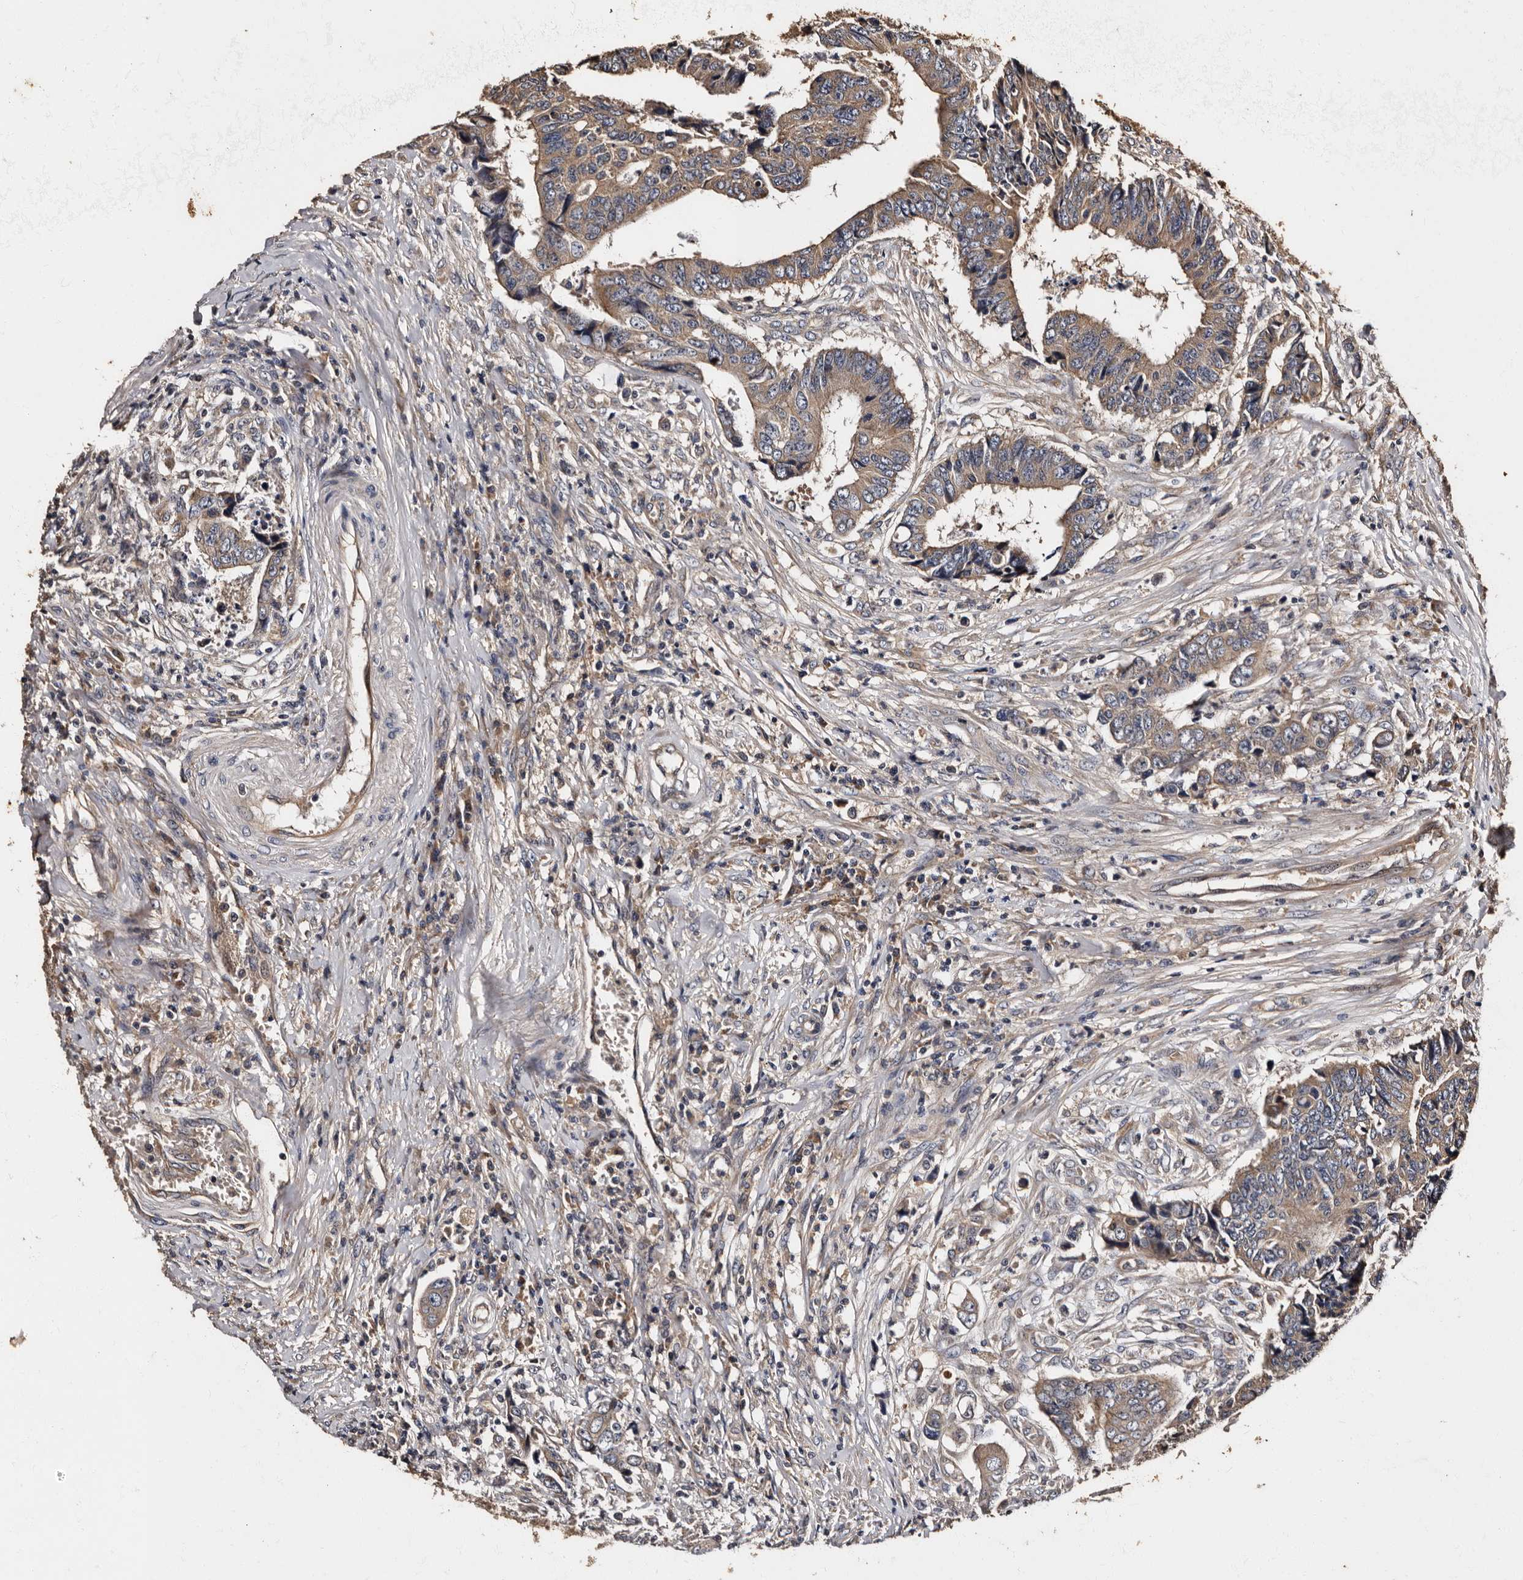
{"staining": {"intensity": "weak", "quantity": ">75%", "location": "cytoplasmic/membranous"}, "tissue": "colorectal cancer", "cell_type": "Tumor cells", "image_type": "cancer", "snomed": [{"axis": "morphology", "description": "Adenocarcinoma, NOS"}, {"axis": "topography", "description": "Rectum"}], "caption": "Protein staining displays weak cytoplasmic/membranous expression in about >75% of tumor cells in adenocarcinoma (colorectal).", "gene": "ADCK5", "patient": {"sex": "male", "age": 84}}